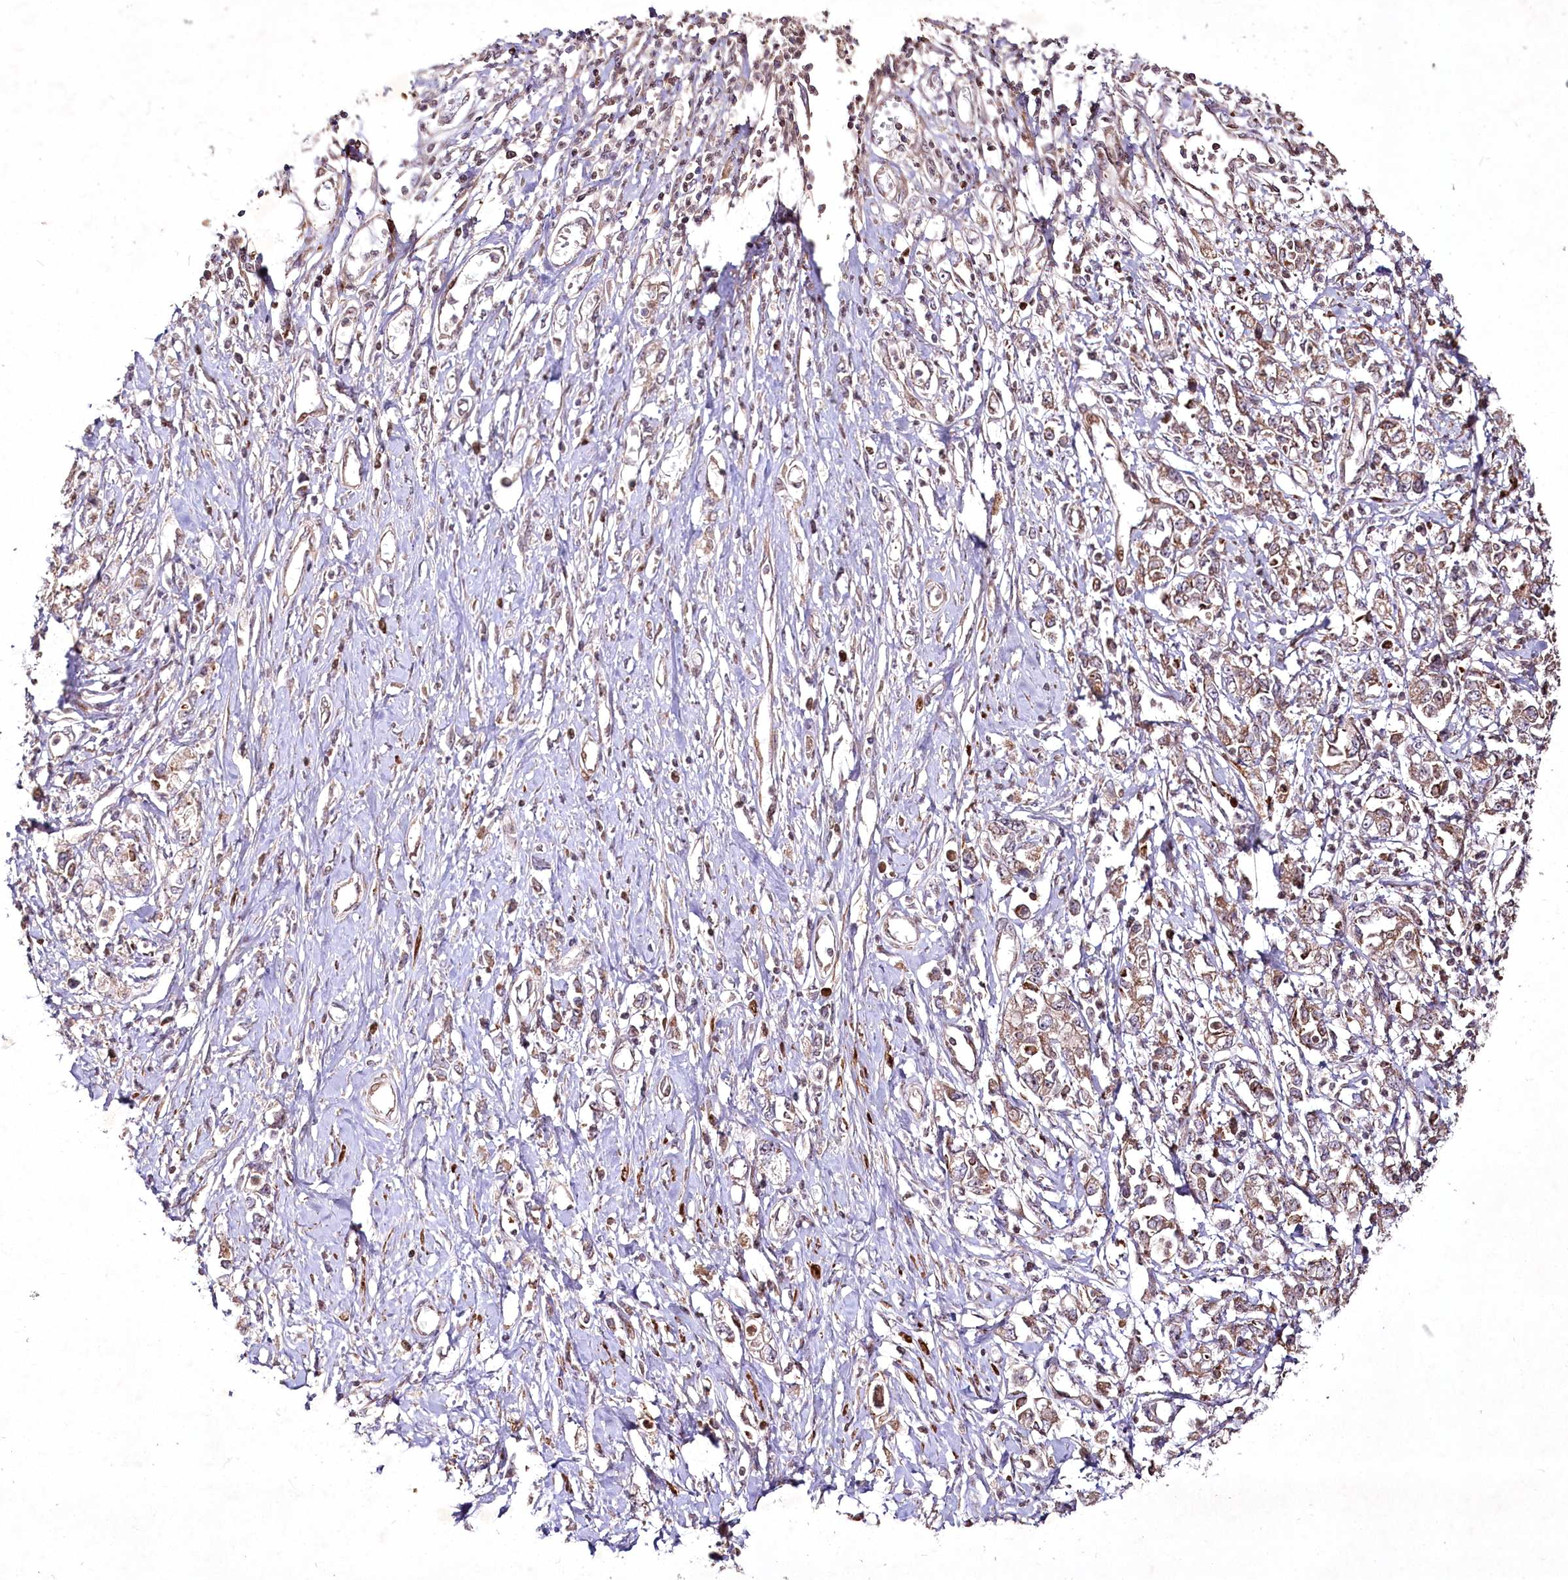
{"staining": {"intensity": "weak", "quantity": ">75%", "location": "cytoplasmic/membranous"}, "tissue": "stomach cancer", "cell_type": "Tumor cells", "image_type": "cancer", "snomed": [{"axis": "morphology", "description": "Adenocarcinoma, NOS"}, {"axis": "topography", "description": "Stomach"}], "caption": "A micrograph of stomach cancer stained for a protein exhibits weak cytoplasmic/membranous brown staining in tumor cells. (brown staining indicates protein expression, while blue staining denotes nuclei).", "gene": "PSTK", "patient": {"sex": "female", "age": 76}}